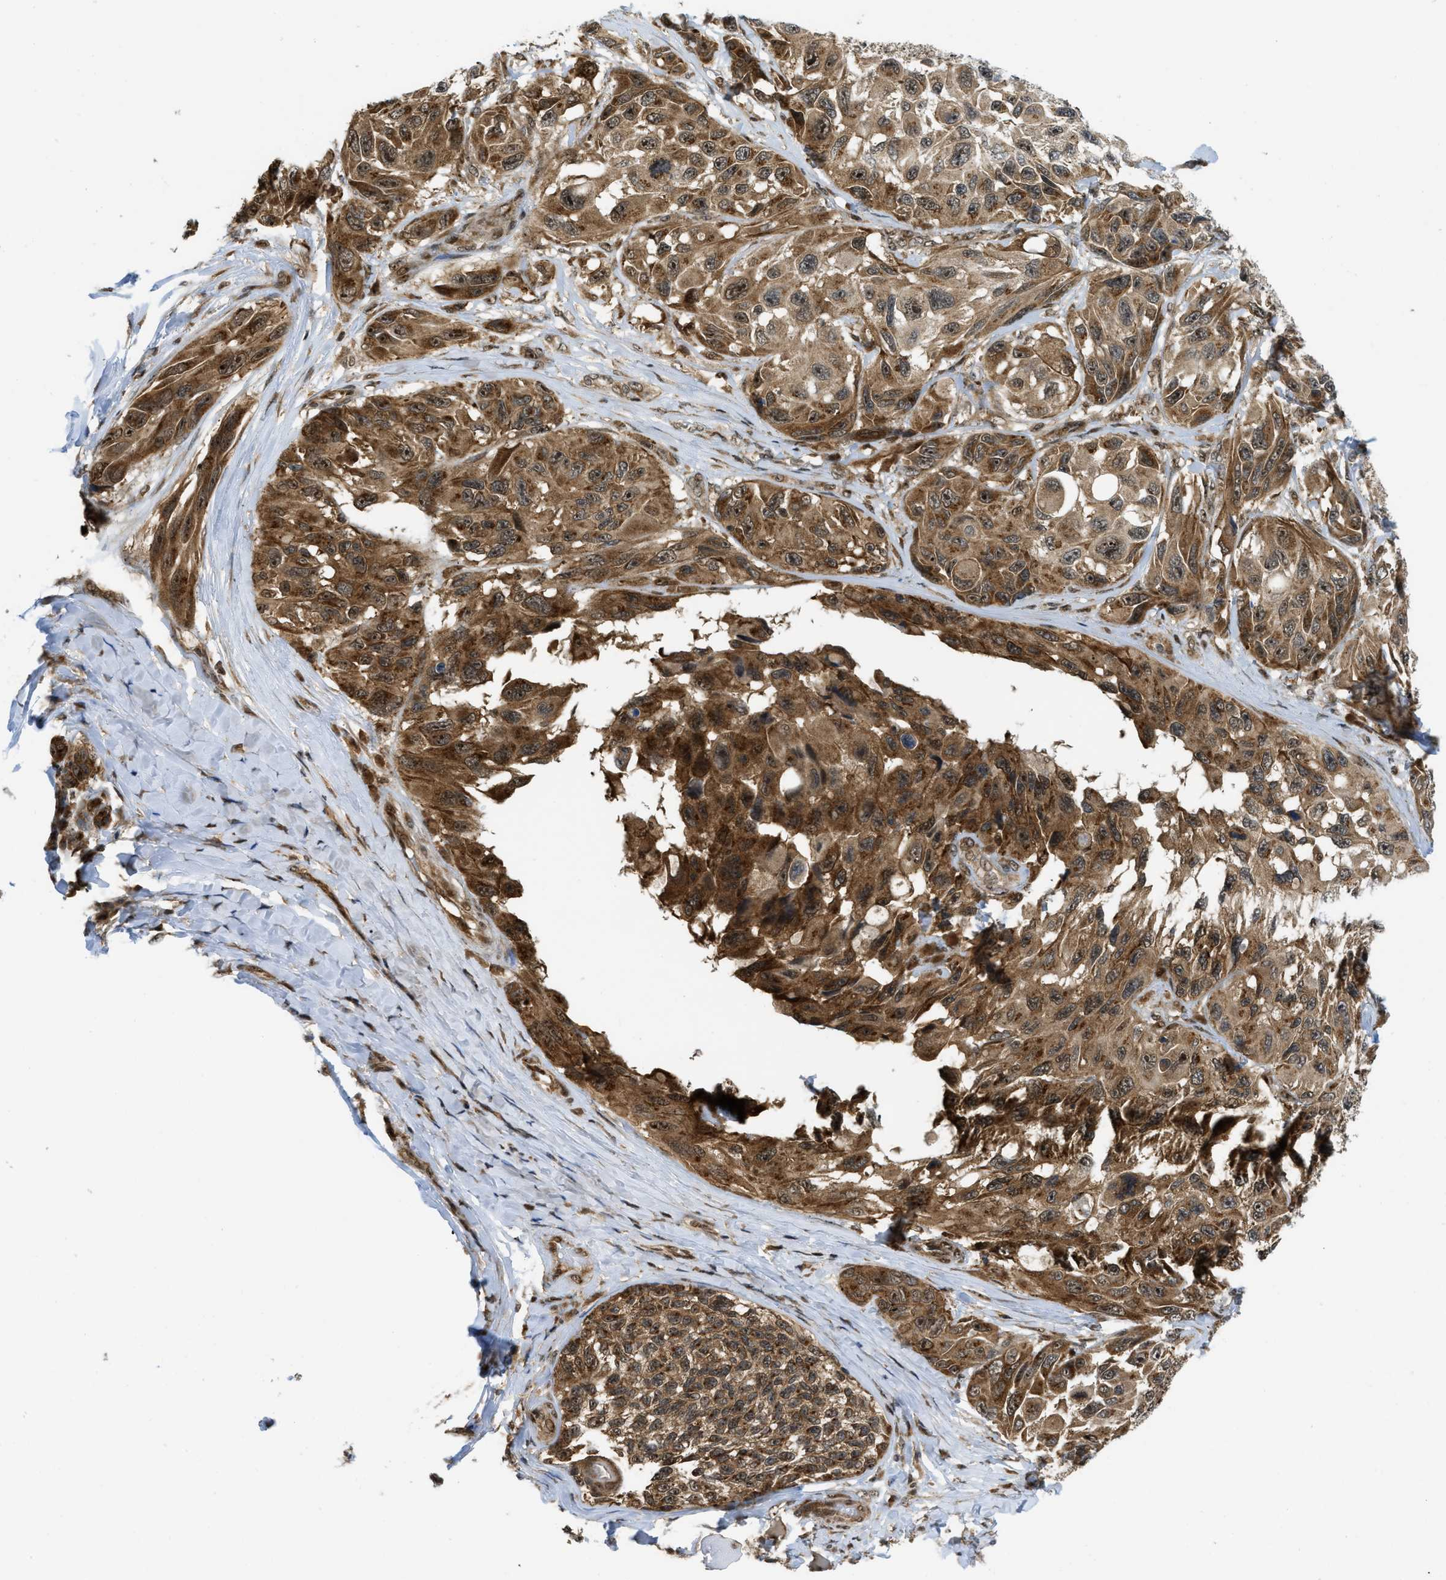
{"staining": {"intensity": "moderate", "quantity": ">75%", "location": "cytoplasmic/membranous,nuclear"}, "tissue": "melanoma", "cell_type": "Tumor cells", "image_type": "cancer", "snomed": [{"axis": "morphology", "description": "Malignant melanoma, NOS"}, {"axis": "topography", "description": "Skin"}], "caption": "About >75% of tumor cells in human melanoma show moderate cytoplasmic/membranous and nuclear protein positivity as visualized by brown immunohistochemical staining.", "gene": "TACC1", "patient": {"sex": "female", "age": 73}}